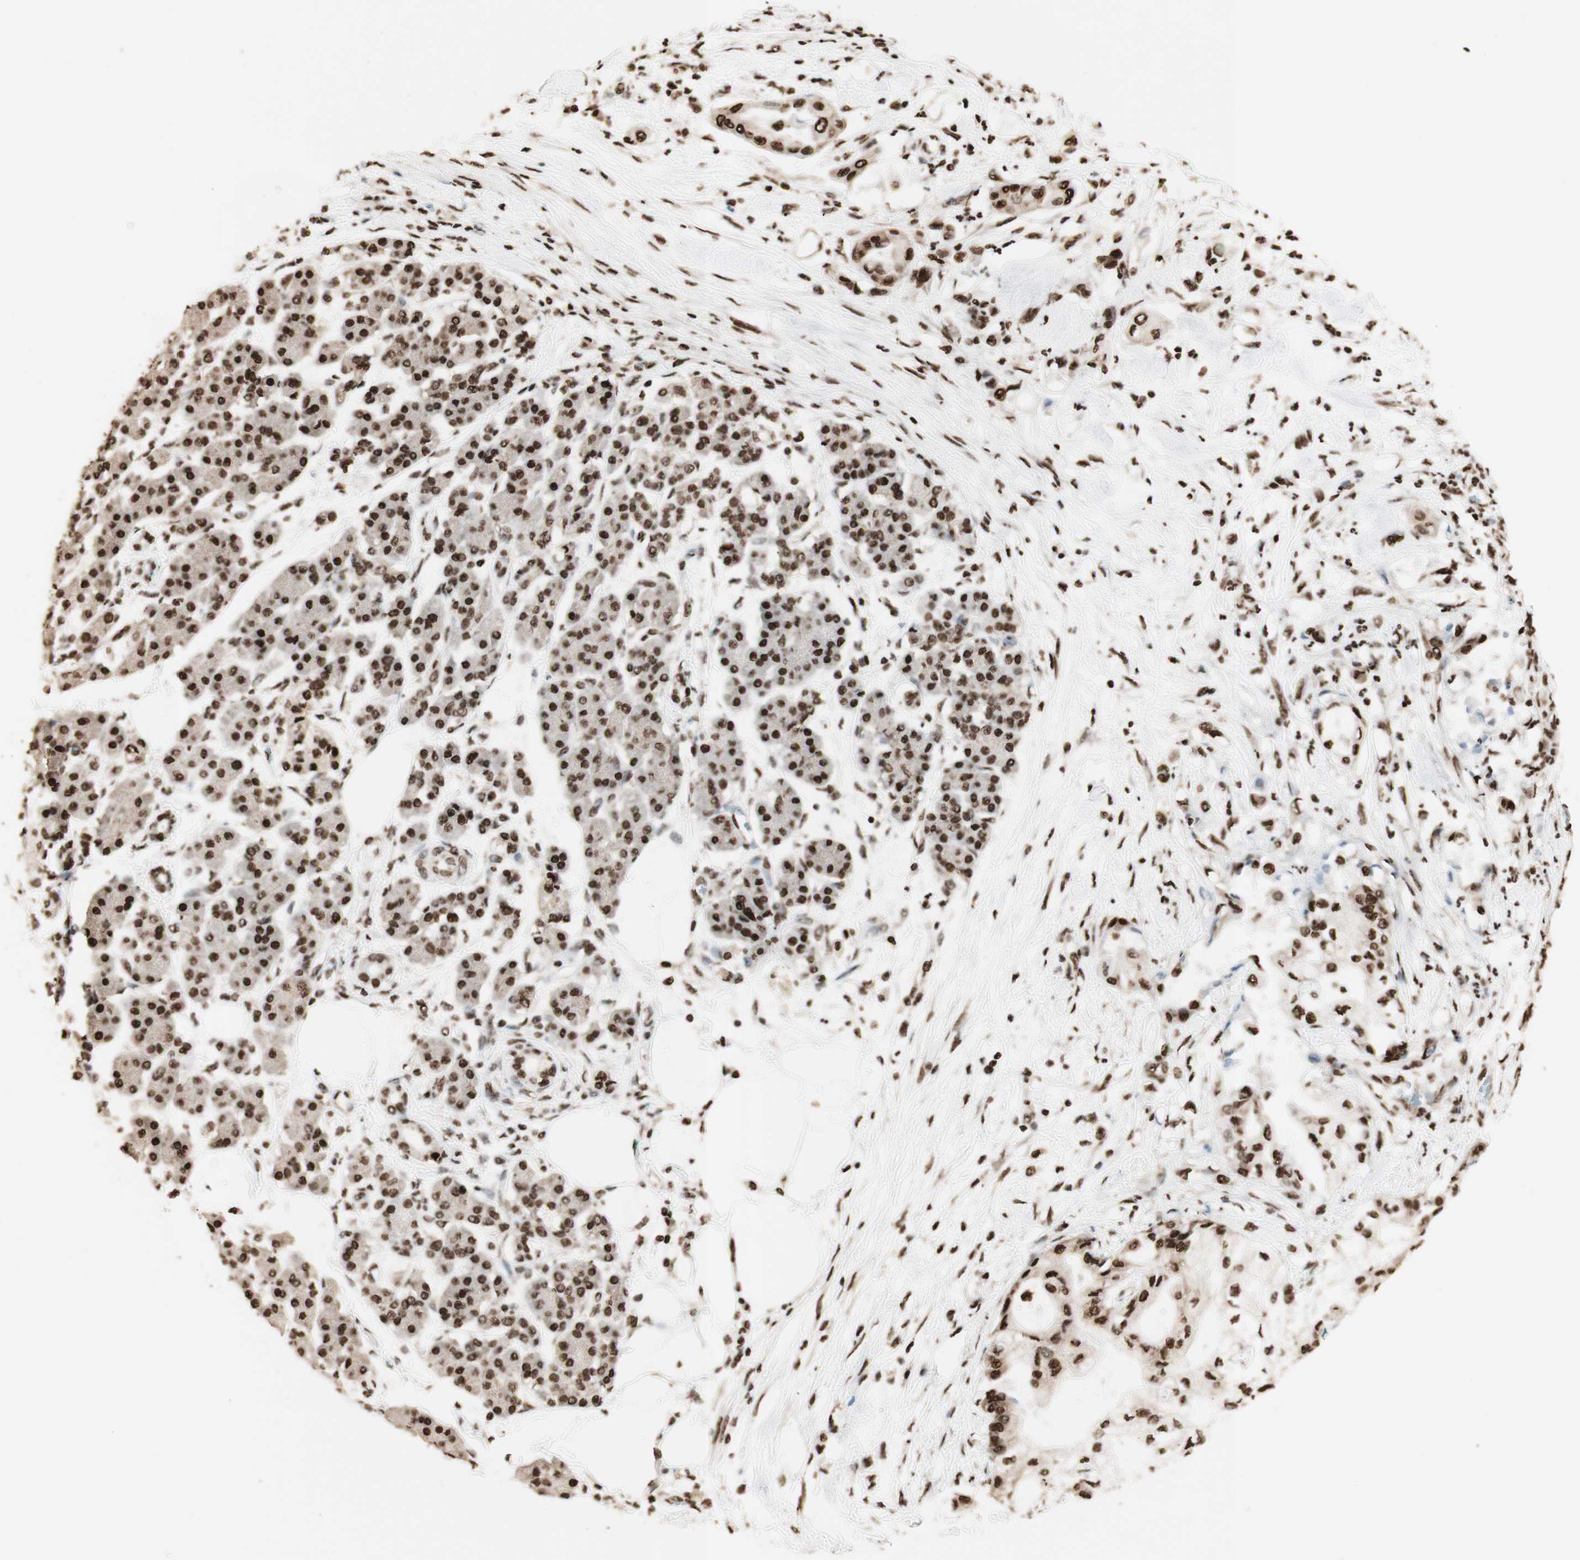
{"staining": {"intensity": "strong", "quantity": ">75%", "location": "nuclear"}, "tissue": "pancreatic cancer", "cell_type": "Tumor cells", "image_type": "cancer", "snomed": [{"axis": "morphology", "description": "Adenocarcinoma, NOS"}, {"axis": "morphology", "description": "Adenocarcinoma, metastatic, NOS"}, {"axis": "topography", "description": "Lymph node"}, {"axis": "topography", "description": "Pancreas"}, {"axis": "topography", "description": "Duodenum"}], "caption": "A brown stain labels strong nuclear expression of a protein in adenocarcinoma (pancreatic) tumor cells. The protein is stained brown, and the nuclei are stained in blue (DAB IHC with brightfield microscopy, high magnification).", "gene": "HNRNPA2B1", "patient": {"sex": "female", "age": 64}}